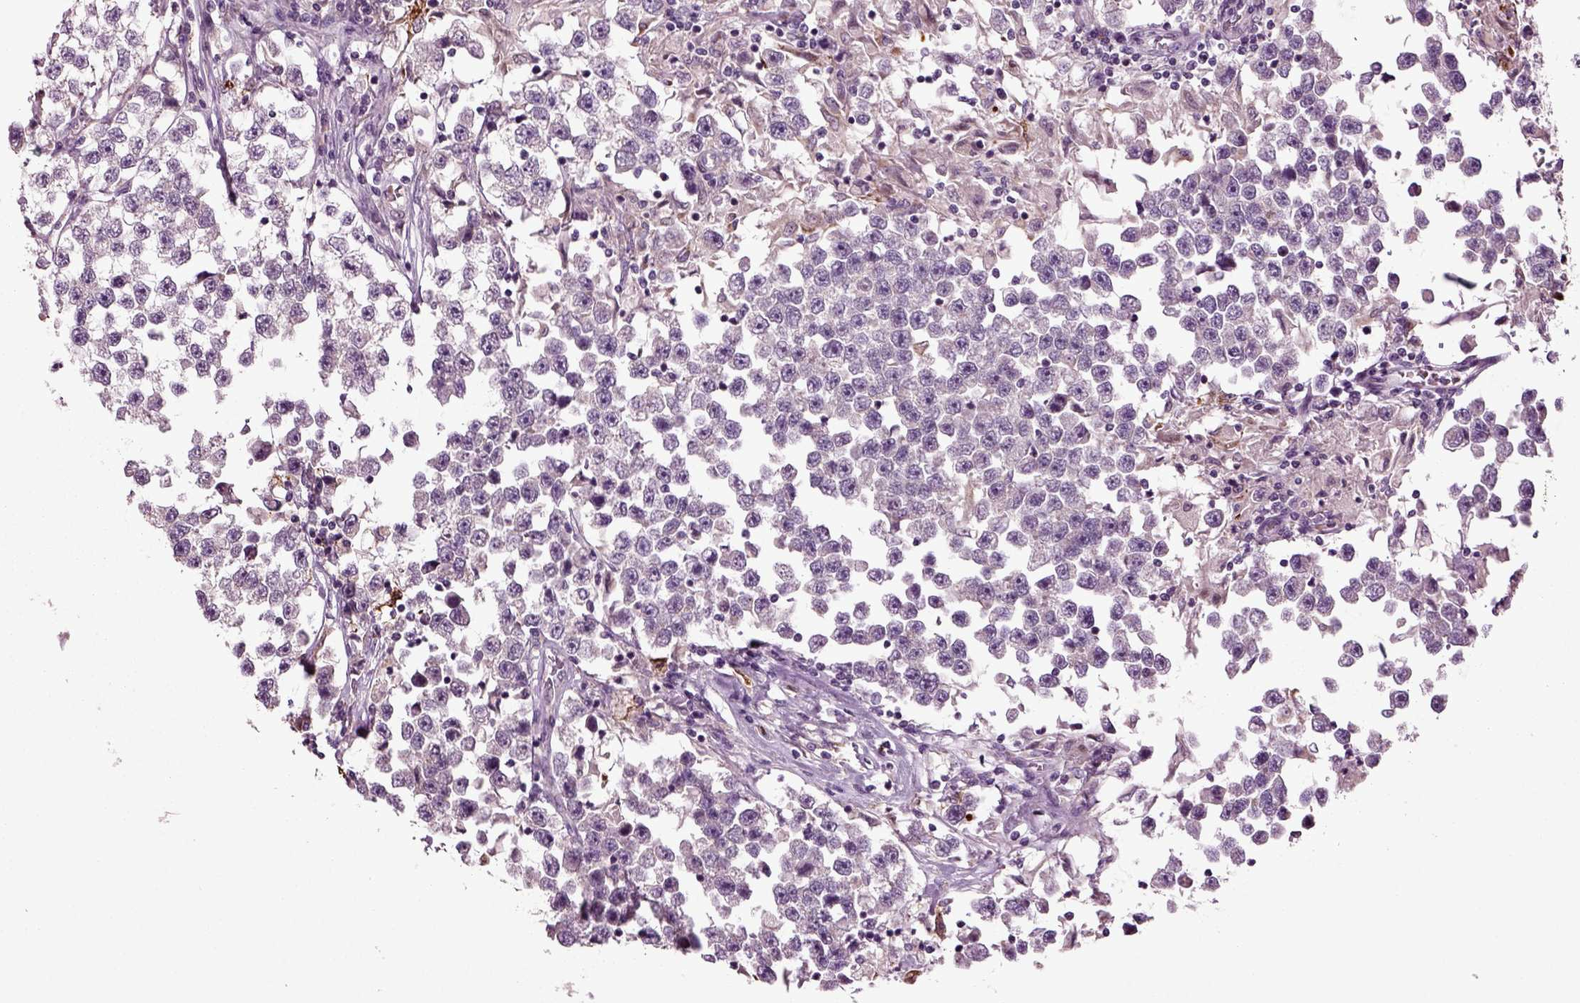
{"staining": {"intensity": "moderate", "quantity": "<25%", "location": "cytoplasmic/membranous"}, "tissue": "testis cancer", "cell_type": "Tumor cells", "image_type": "cancer", "snomed": [{"axis": "morphology", "description": "Seminoma, NOS"}, {"axis": "topography", "description": "Testis"}], "caption": "Immunohistochemistry (IHC) micrograph of human seminoma (testis) stained for a protein (brown), which displays low levels of moderate cytoplasmic/membranous positivity in about <25% of tumor cells.", "gene": "SLC17A6", "patient": {"sex": "male", "age": 46}}